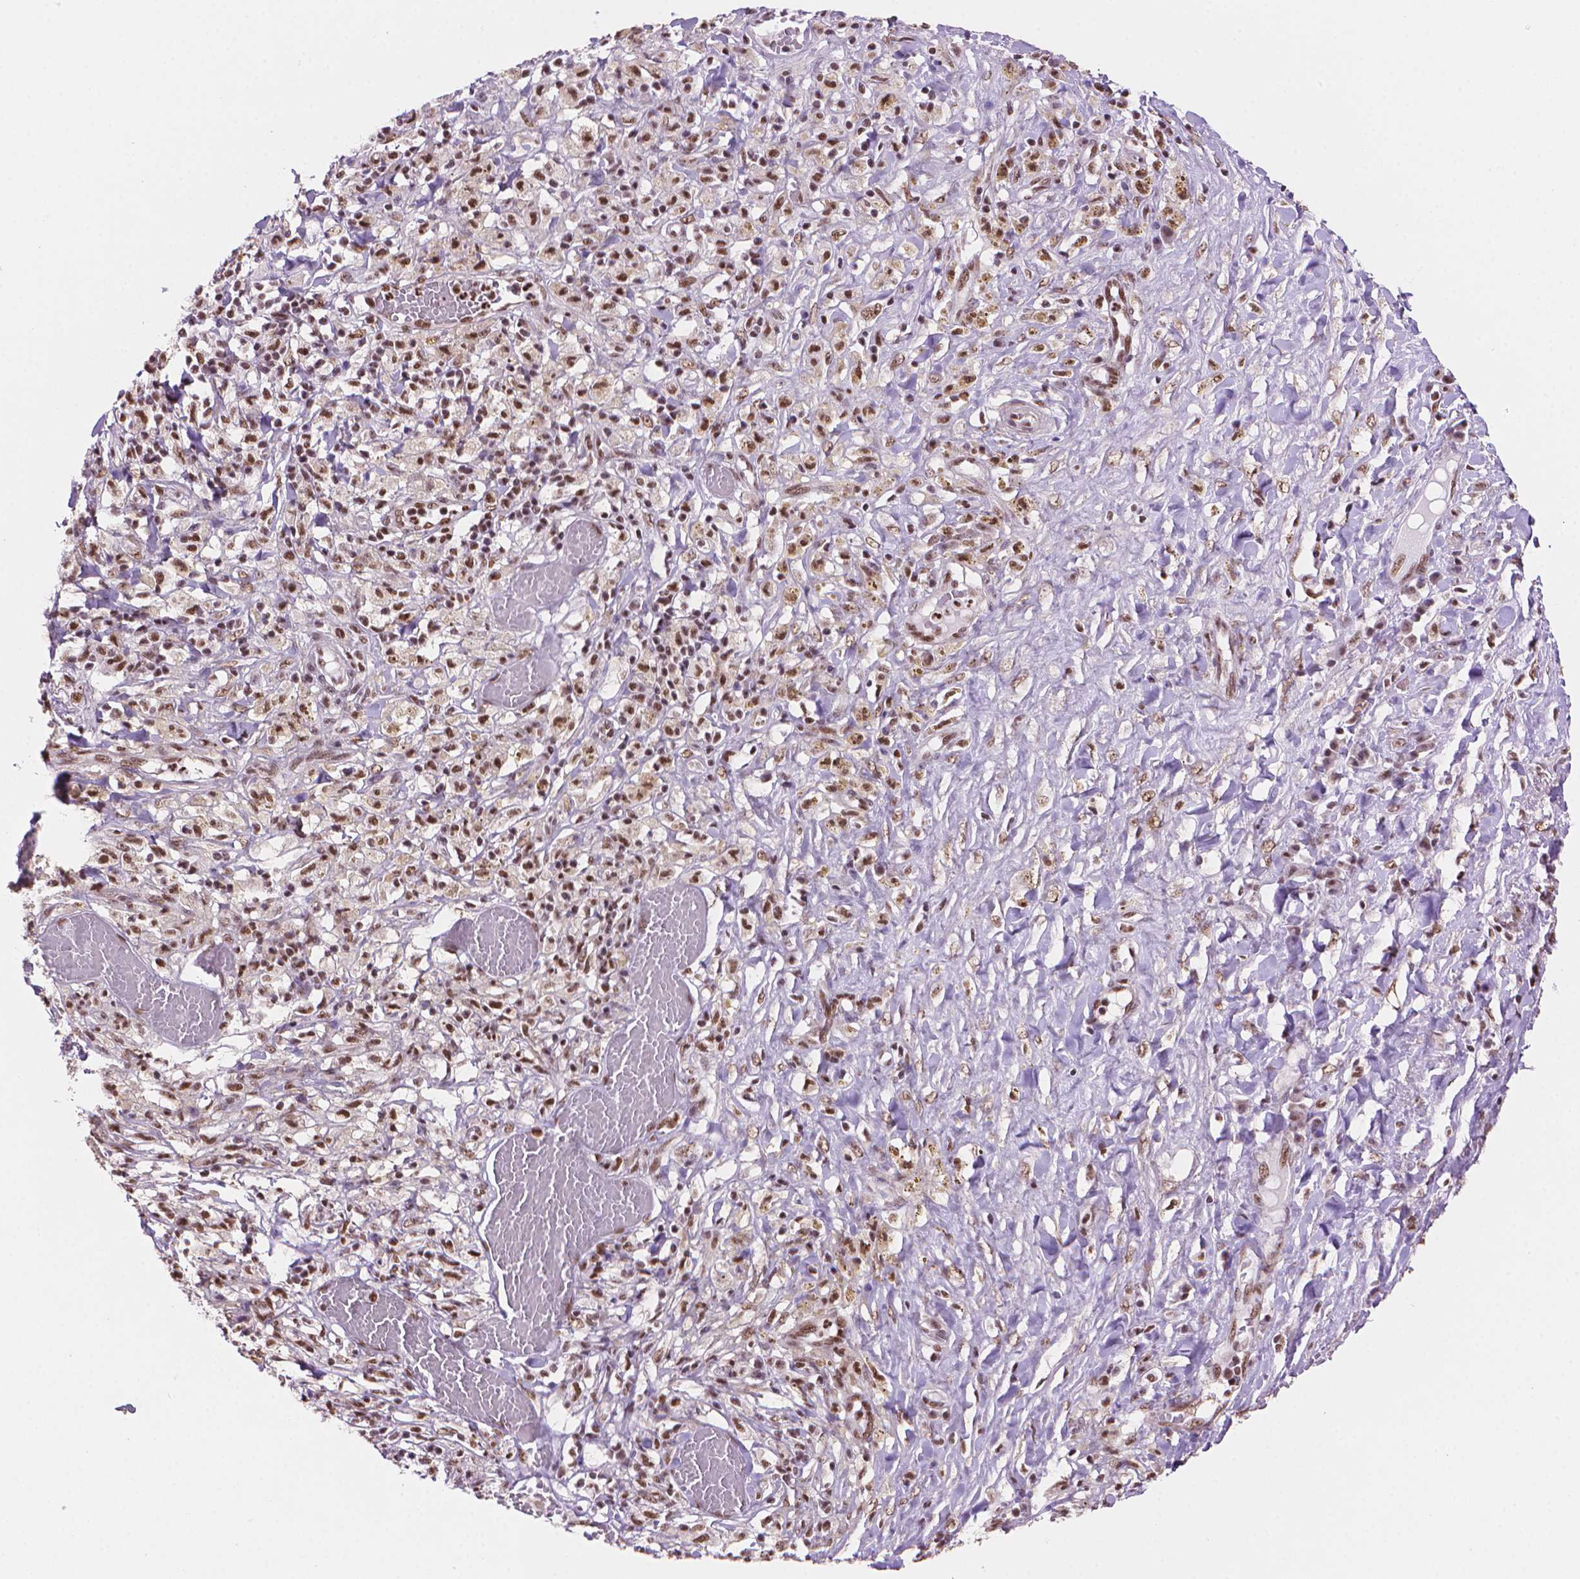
{"staining": {"intensity": "weak", "quantity": ">75%", "location": "nuclear"}, "tissue": "melanoma", "cell_type": "Tumor cells", "image_type": "cancer", "snomed": [{"axis": "morphology", "description": "Malignant melanoma, NOS"}, {"axis": "topography", "description": "Skin"}], "caption": "This image reveals melanoma stained with immunohistochemistry (IHC) to label a protein in brown. The nuclear of tumor cells show weak positivity for the protein. Nuclei are counter-stained blue.", "gene": "UBN1", "patient": {"sex": "female", "age": 91}}